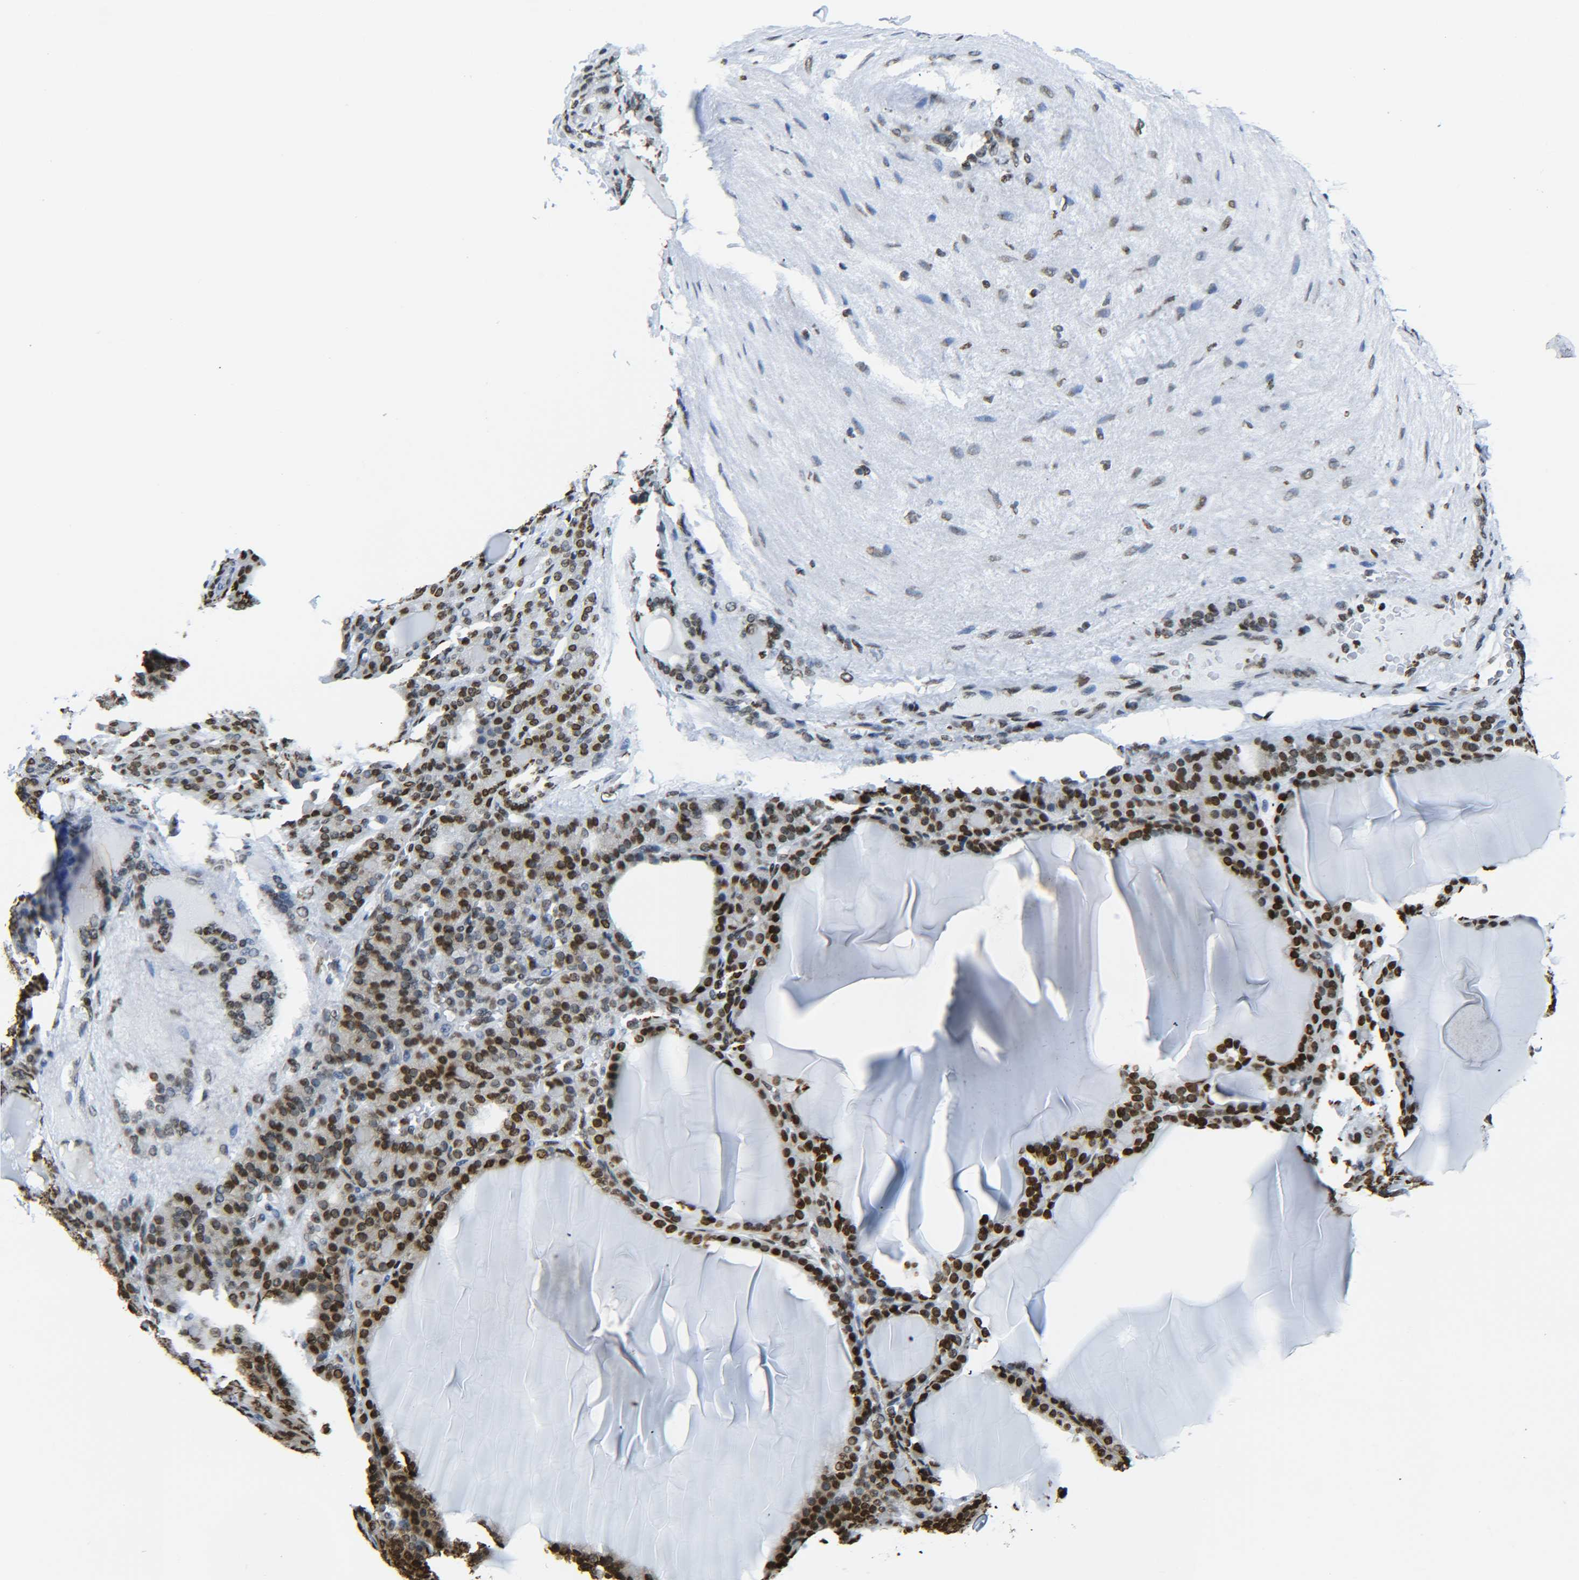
{"staining": {"intensity": "strong", "quantity": ">75%", "location": "nuclear"}, "tissue": "thyroid gland", "cell_type": "Glandular cells", "image_type": "normal", "snomed": [{"axis": "morphology", "description": "Normal tissue, NOS"}, {"axis": "topography", "description": "Thyroid gland"}], "caption": "Thyroid gland stained with a brown dye reveals strong nuclear positive positivity in approximately >75% of glandular cells.", "gene": "H2AX", "patient": {"sex": "female", "age": 28}}